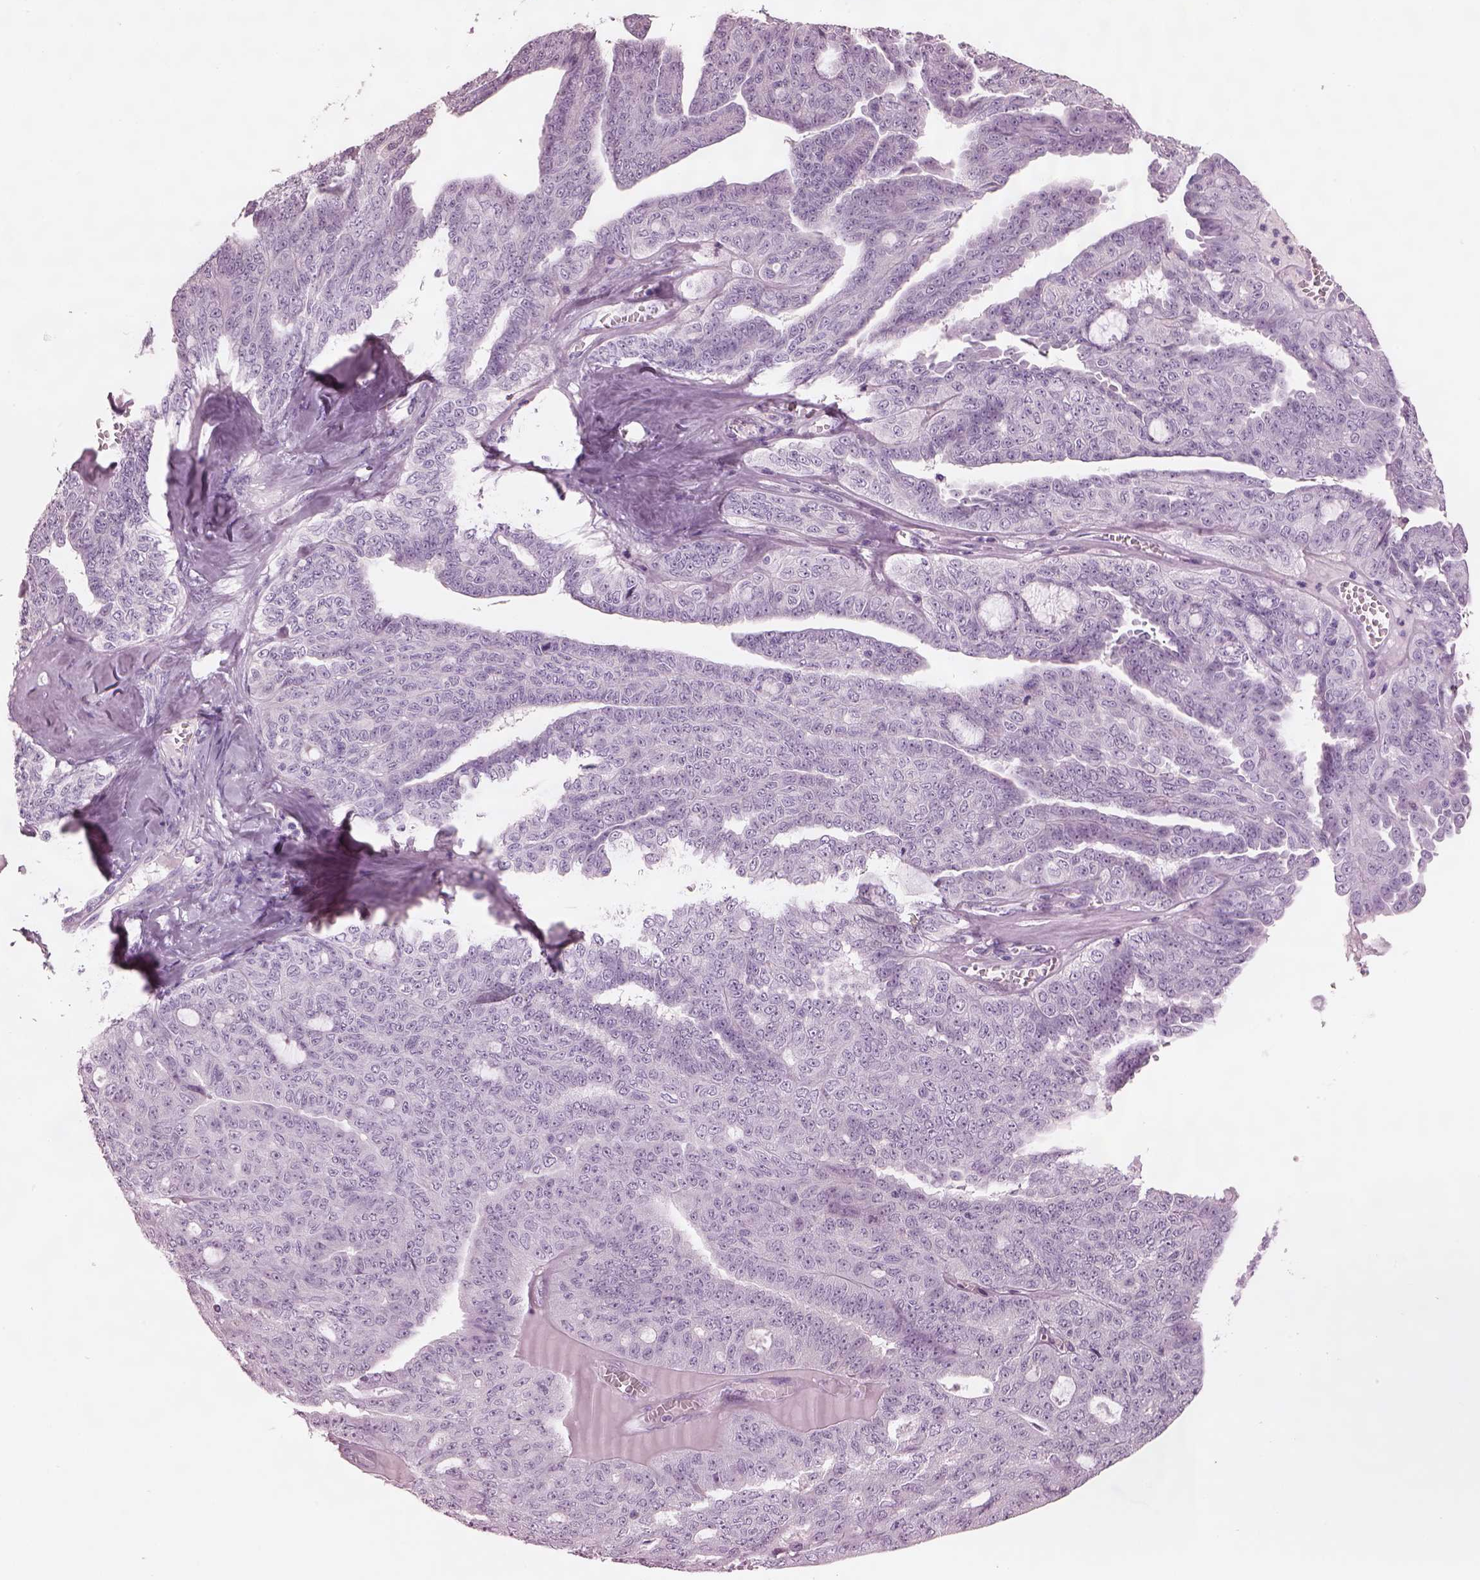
{"staining": {"intensity": "negative", "quantity": "none", "location": "none"}, "tissue": "ovarian cancer", "cell_type": "Tumor cells", "image_type": "cancer", "snomed": [{"axis": "morphology", "description": "Cystadenocarcinoma, serous, NOS"}, {"axis": "topography", "description": "Ovary"}], "caption": "Serous cystadenocarcinoma (ovarian) was stained to show a protein in brown. There is no significant staining in tumor cells.", "gene": "PACRG", "patient": {"sex": "female", "age": 71}}